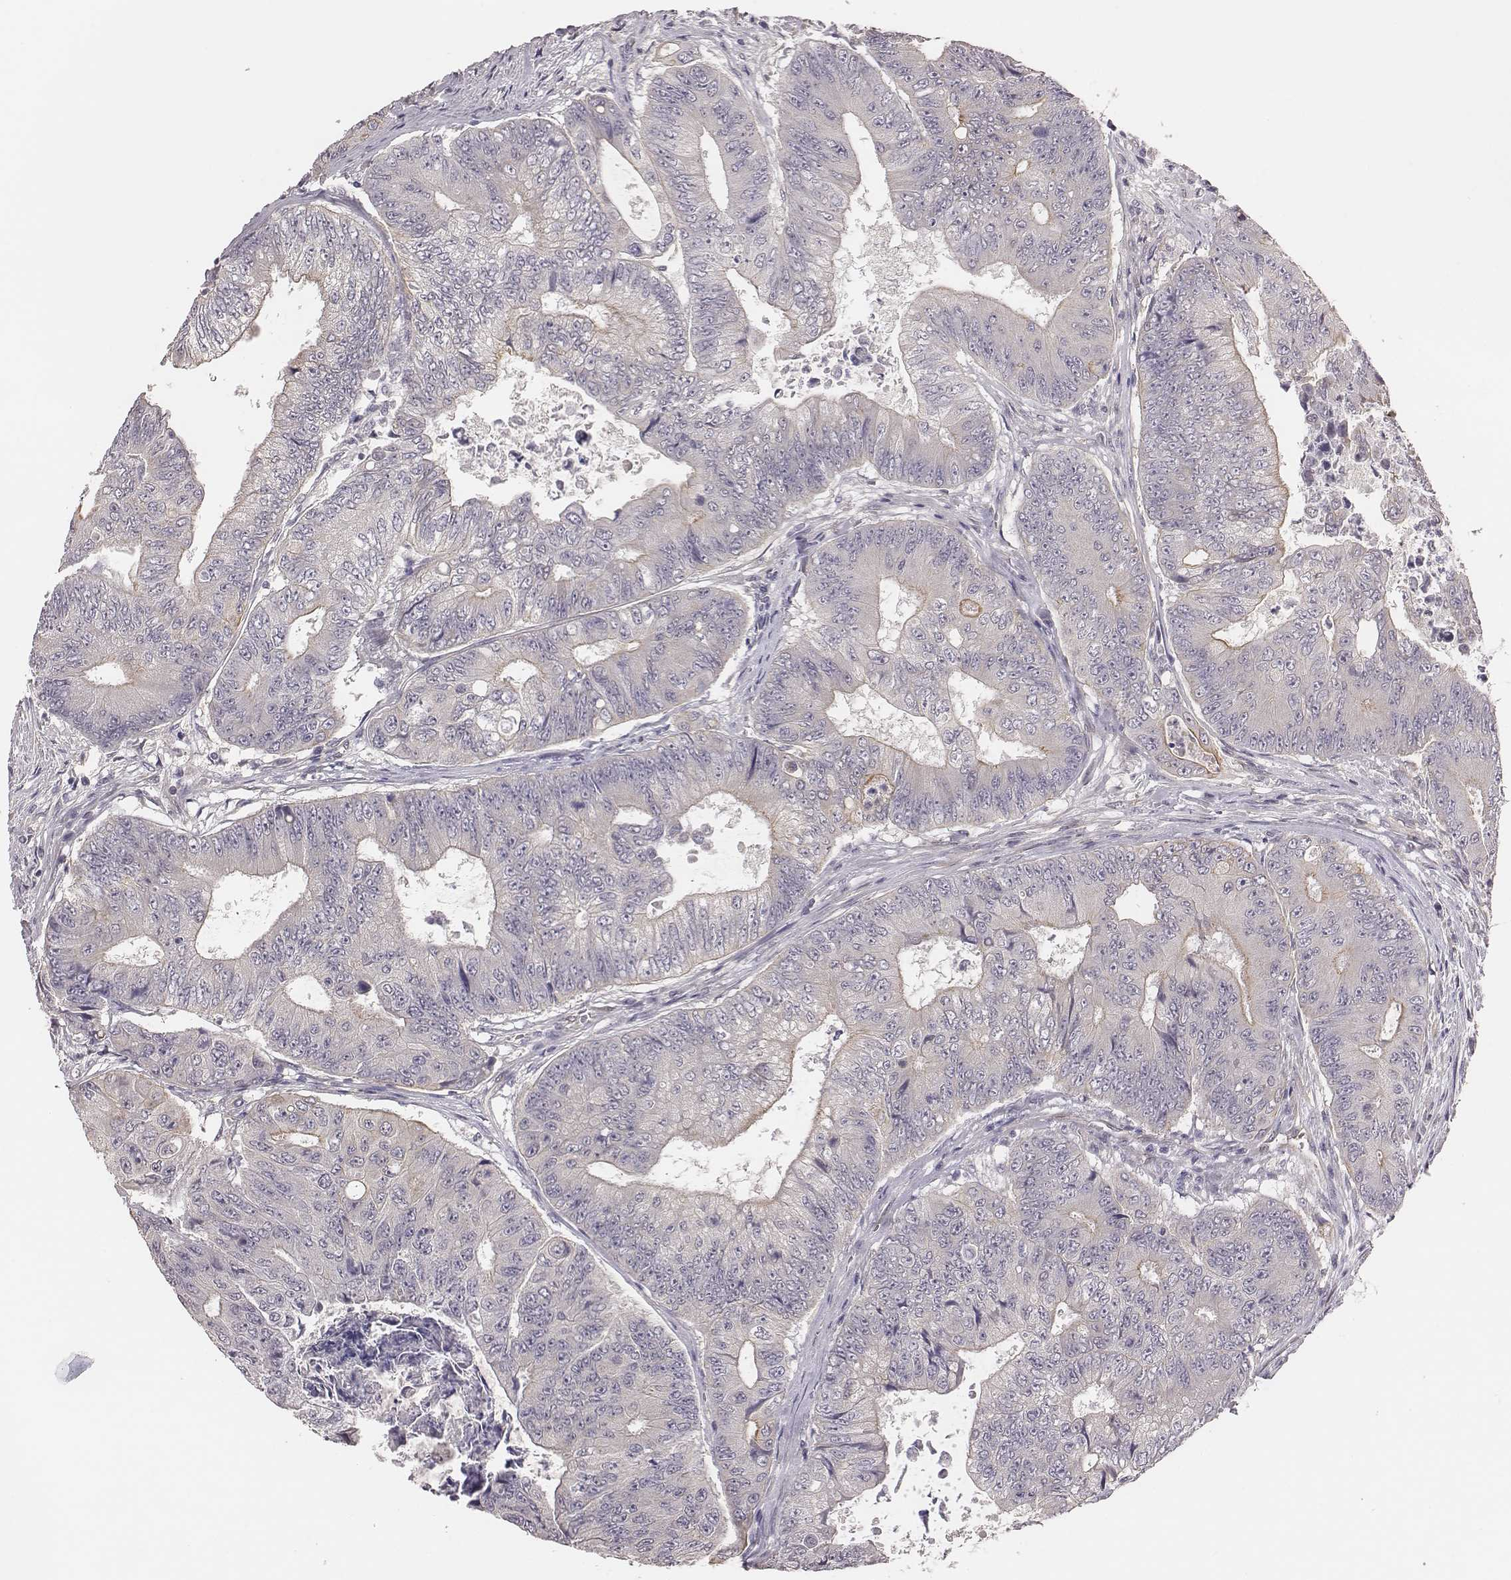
{"staining": {"intensity": "negative", "quantity": "none", "location": "none"}, "tissue": "colorectal cancer", "cell_type": "Tumor cells", "image_type": "cancer", "snomed": [{"axis": "morphology", "description": "Adenocarcinoma, NOS"}, {"axis": "topography", "description": "Colon"}], "caption": "DAB immunohistochemical staining of colorectal adenocarcinoma demonstrates no significant expression in tumor cells.", "gene": "SCARF1", "patient": {"sex": "female", "age": 48}}